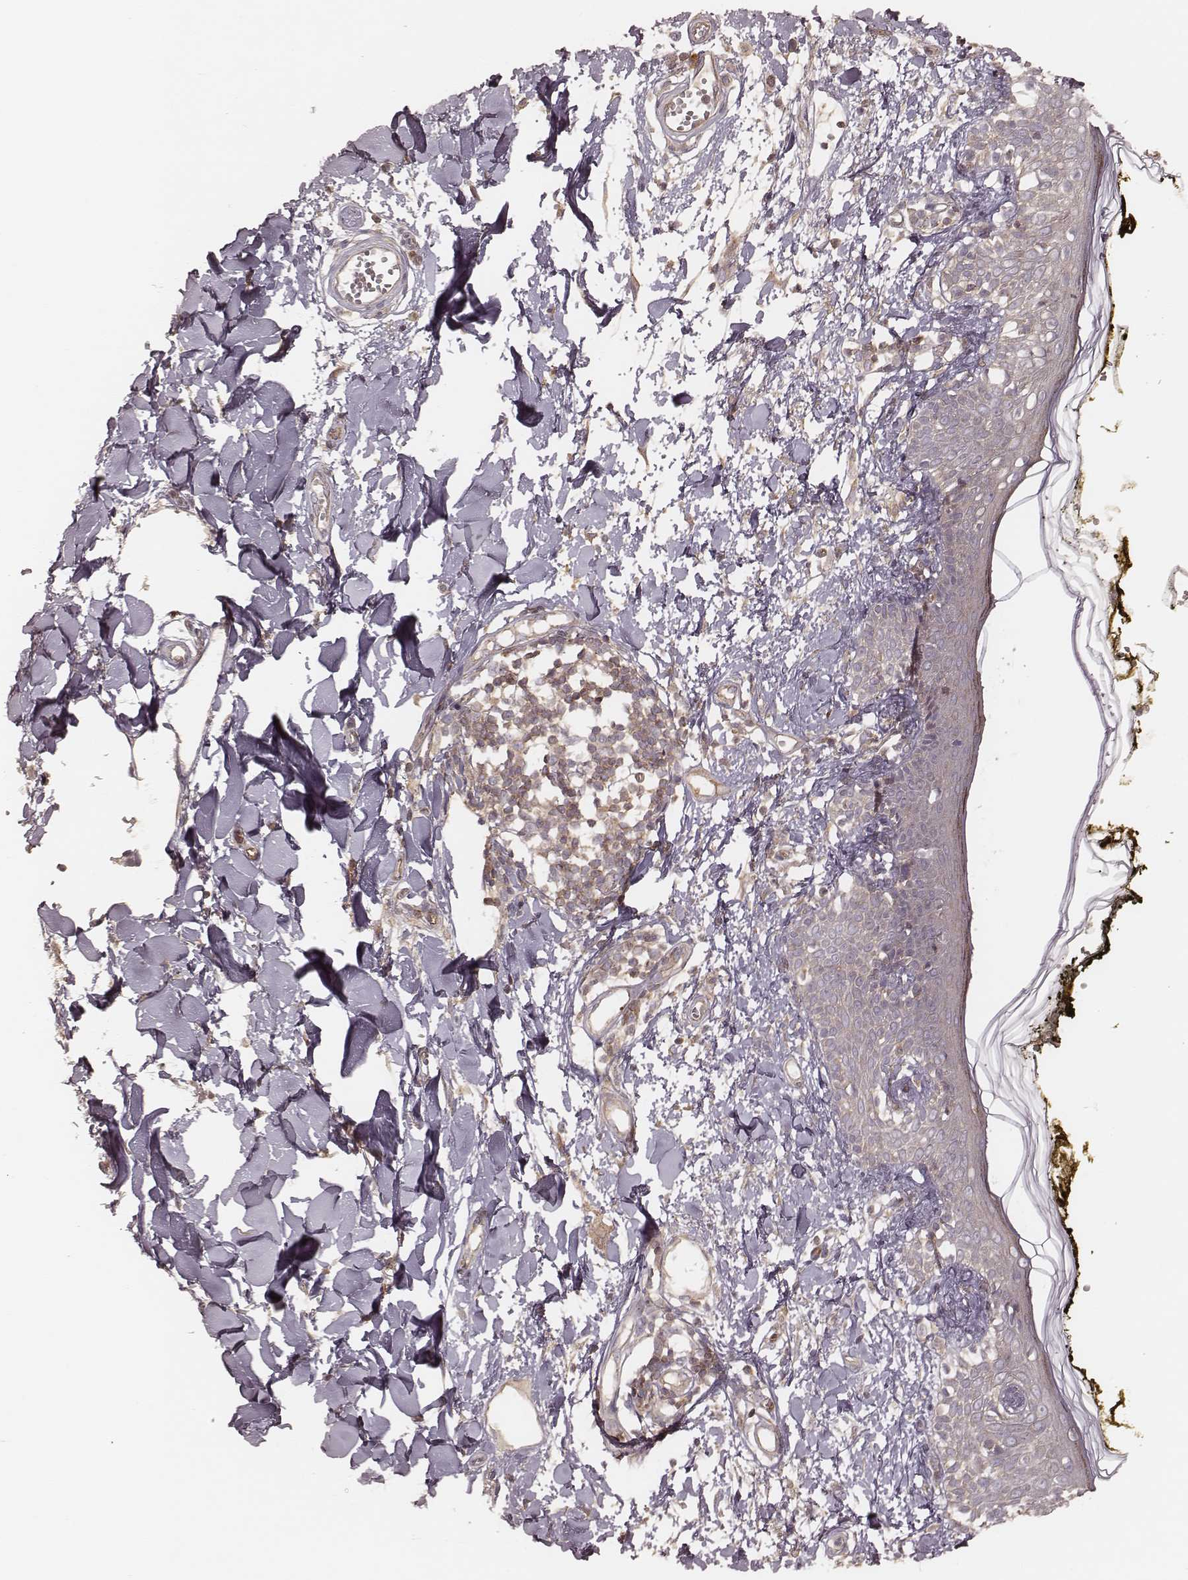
{"staining": {"intensity": "weak", "quantity": ">75%", "location": "cytoplasmic/membranous"}, "tissue": "skin", "cell_type": "Fibroblasts", "image_type": "normal", "snomed": [{"axis": "morphology", "description": "Normal tissue, NOS"}, {"axis": "topography", "description": "Skin"}], "caption": "Skin stained with immunohistochemistry (IHC) demonstrates weak cytoplasmic/membranous staining in about >75% of fibroblasts. The staining was performed using DAB (3,3'-diaminobenzidine), with brown indicating positive protein expression. Nuclei are stained blue with hematoxylin.", "gene": "CARS1", "patient": {"sex": "male", "age": 76}}